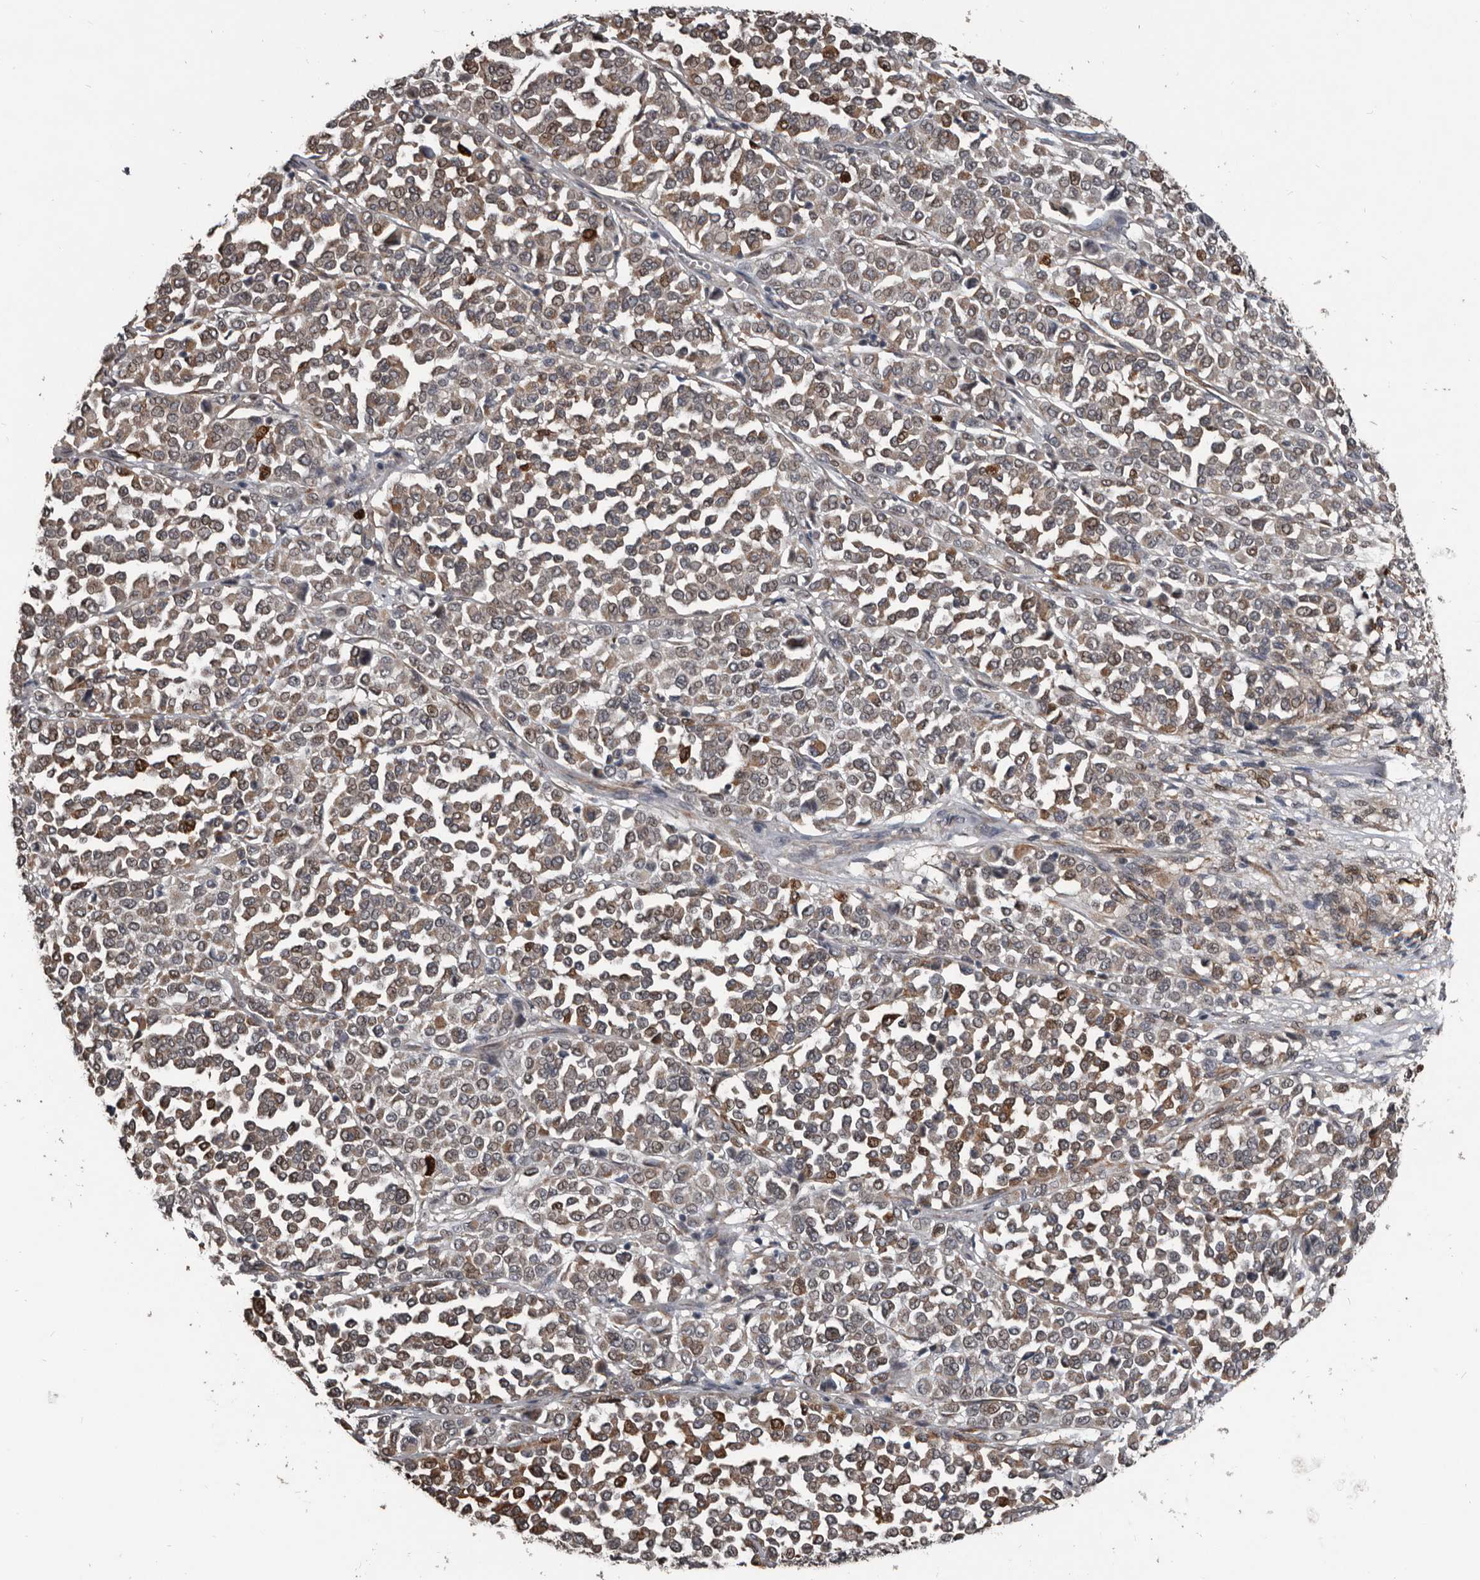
{"staining": {"intensity": "weak", "quantity": ">75%", "location": "cytoplasmic/membranous"}, "tissue": "melanoma", "cell_type": "Tumor cells", "image_type": "cancer", "snomed": [{"axis": "morphology", "description": "Malignant melanoma, Metastatic site"}, {"axis": "topography", "description": "Pancreas"}], "caption": "Protein expression analysis of melanoma reveals weak cytoplasmic/membranous expression in approximately >75% of tumor cells. Nuclei are stained in blue.", "gene": "DHPS", "patient": {"sex": "female", "age": 30}}